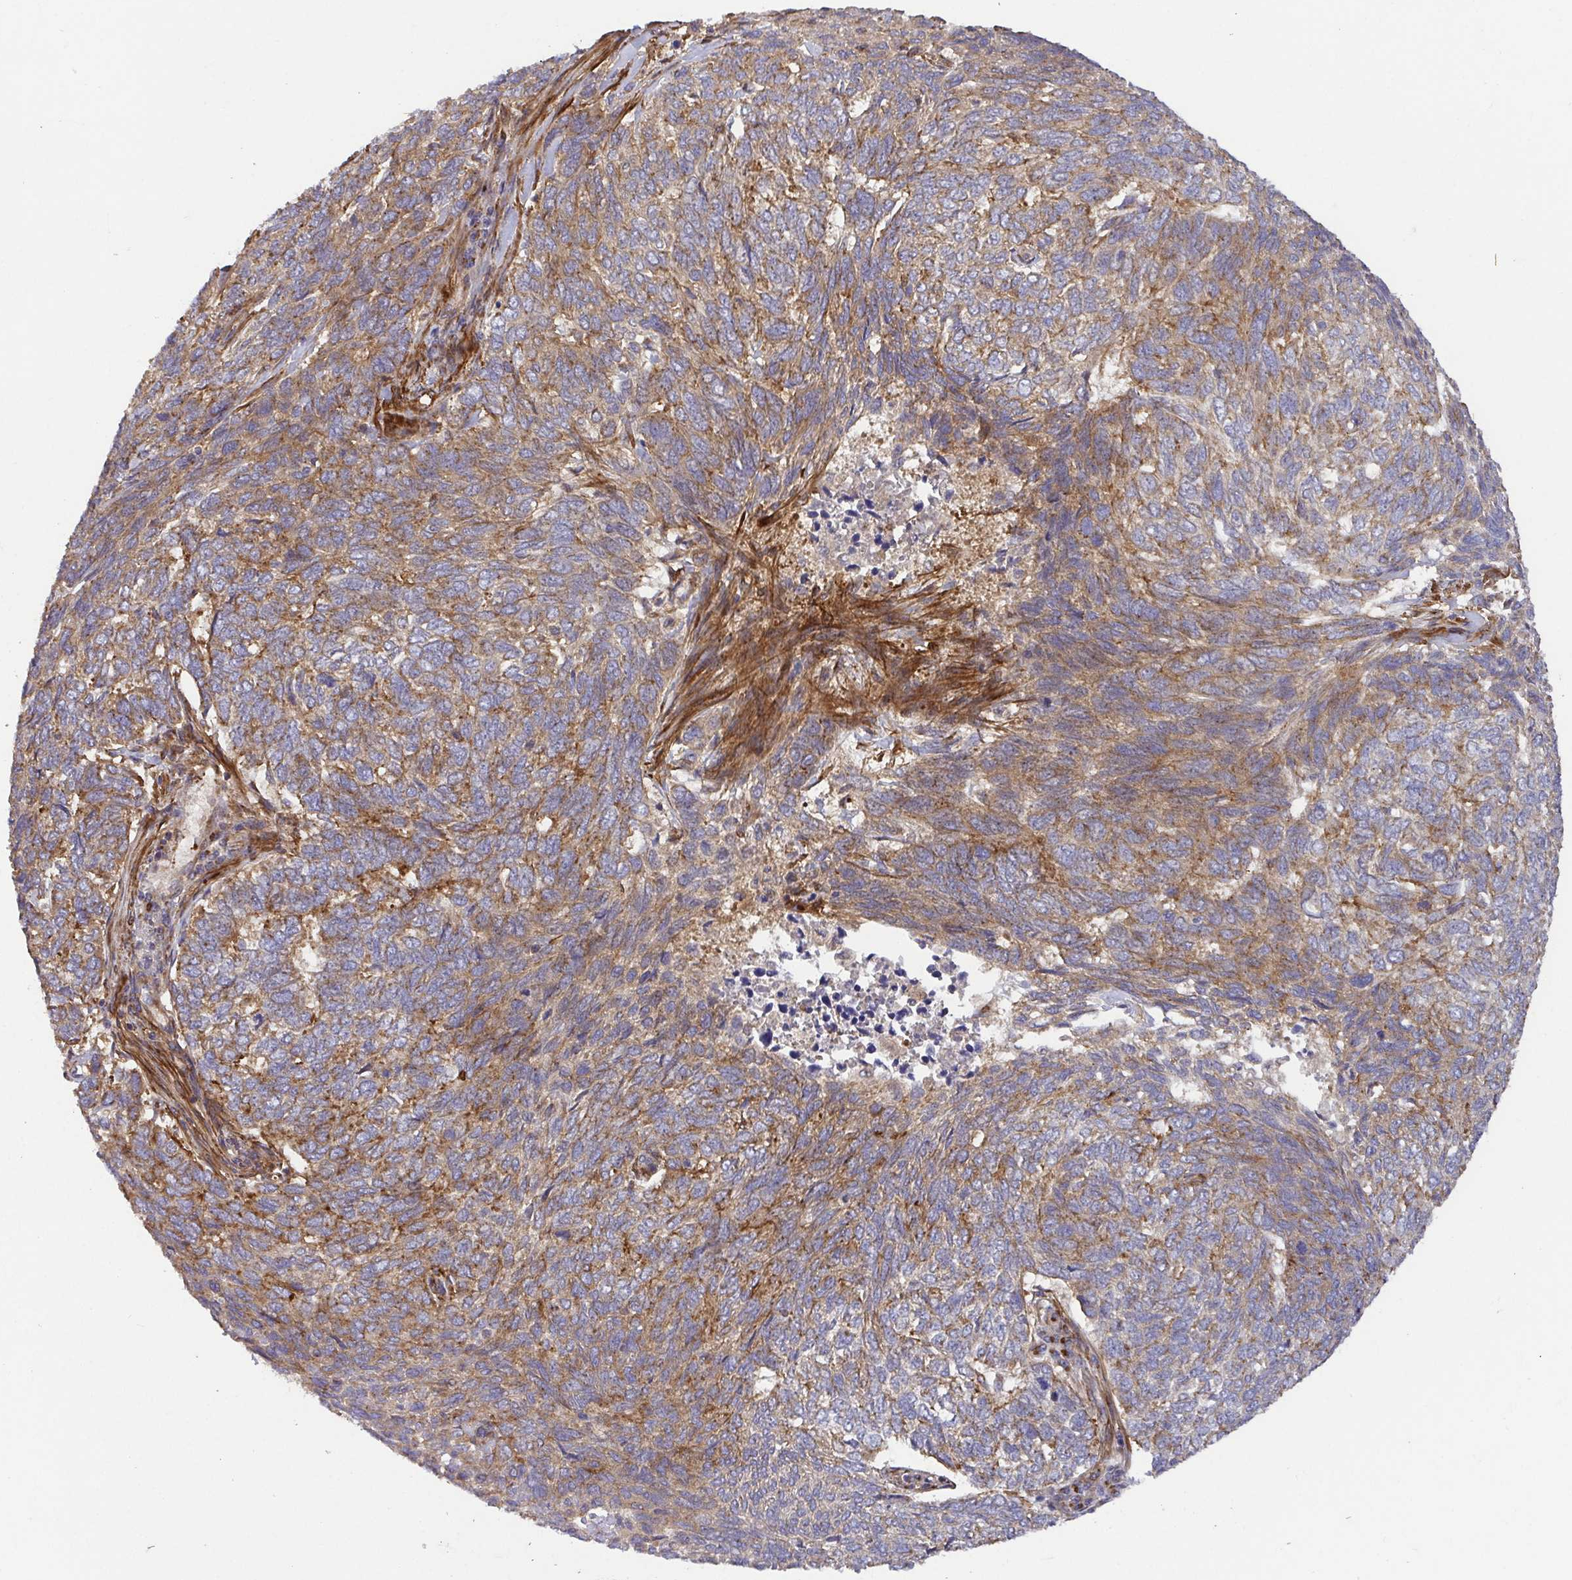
{"staining": {"intensity": "moderate", "quantity": "25%-75%", "location": "cytoplasmic/membranous"}, "tissue": "skin cancer", "cell_type": "Tumor cells", "image_type": "cancer", "snomed": [{"axis": "morphology", "description": "Basal cell carcinoma"}, {"axis": "topography", "description": "Skin"}], "caption": "This histopathology image reveals immunohistochemistry staining of human skin cancer, with medium moderate cytoplasmic/membranous staining in approximately 25%-75% of tumor cells.", "gene": "TM9SF4", "patient": {"sex": "female", "age": 65}}